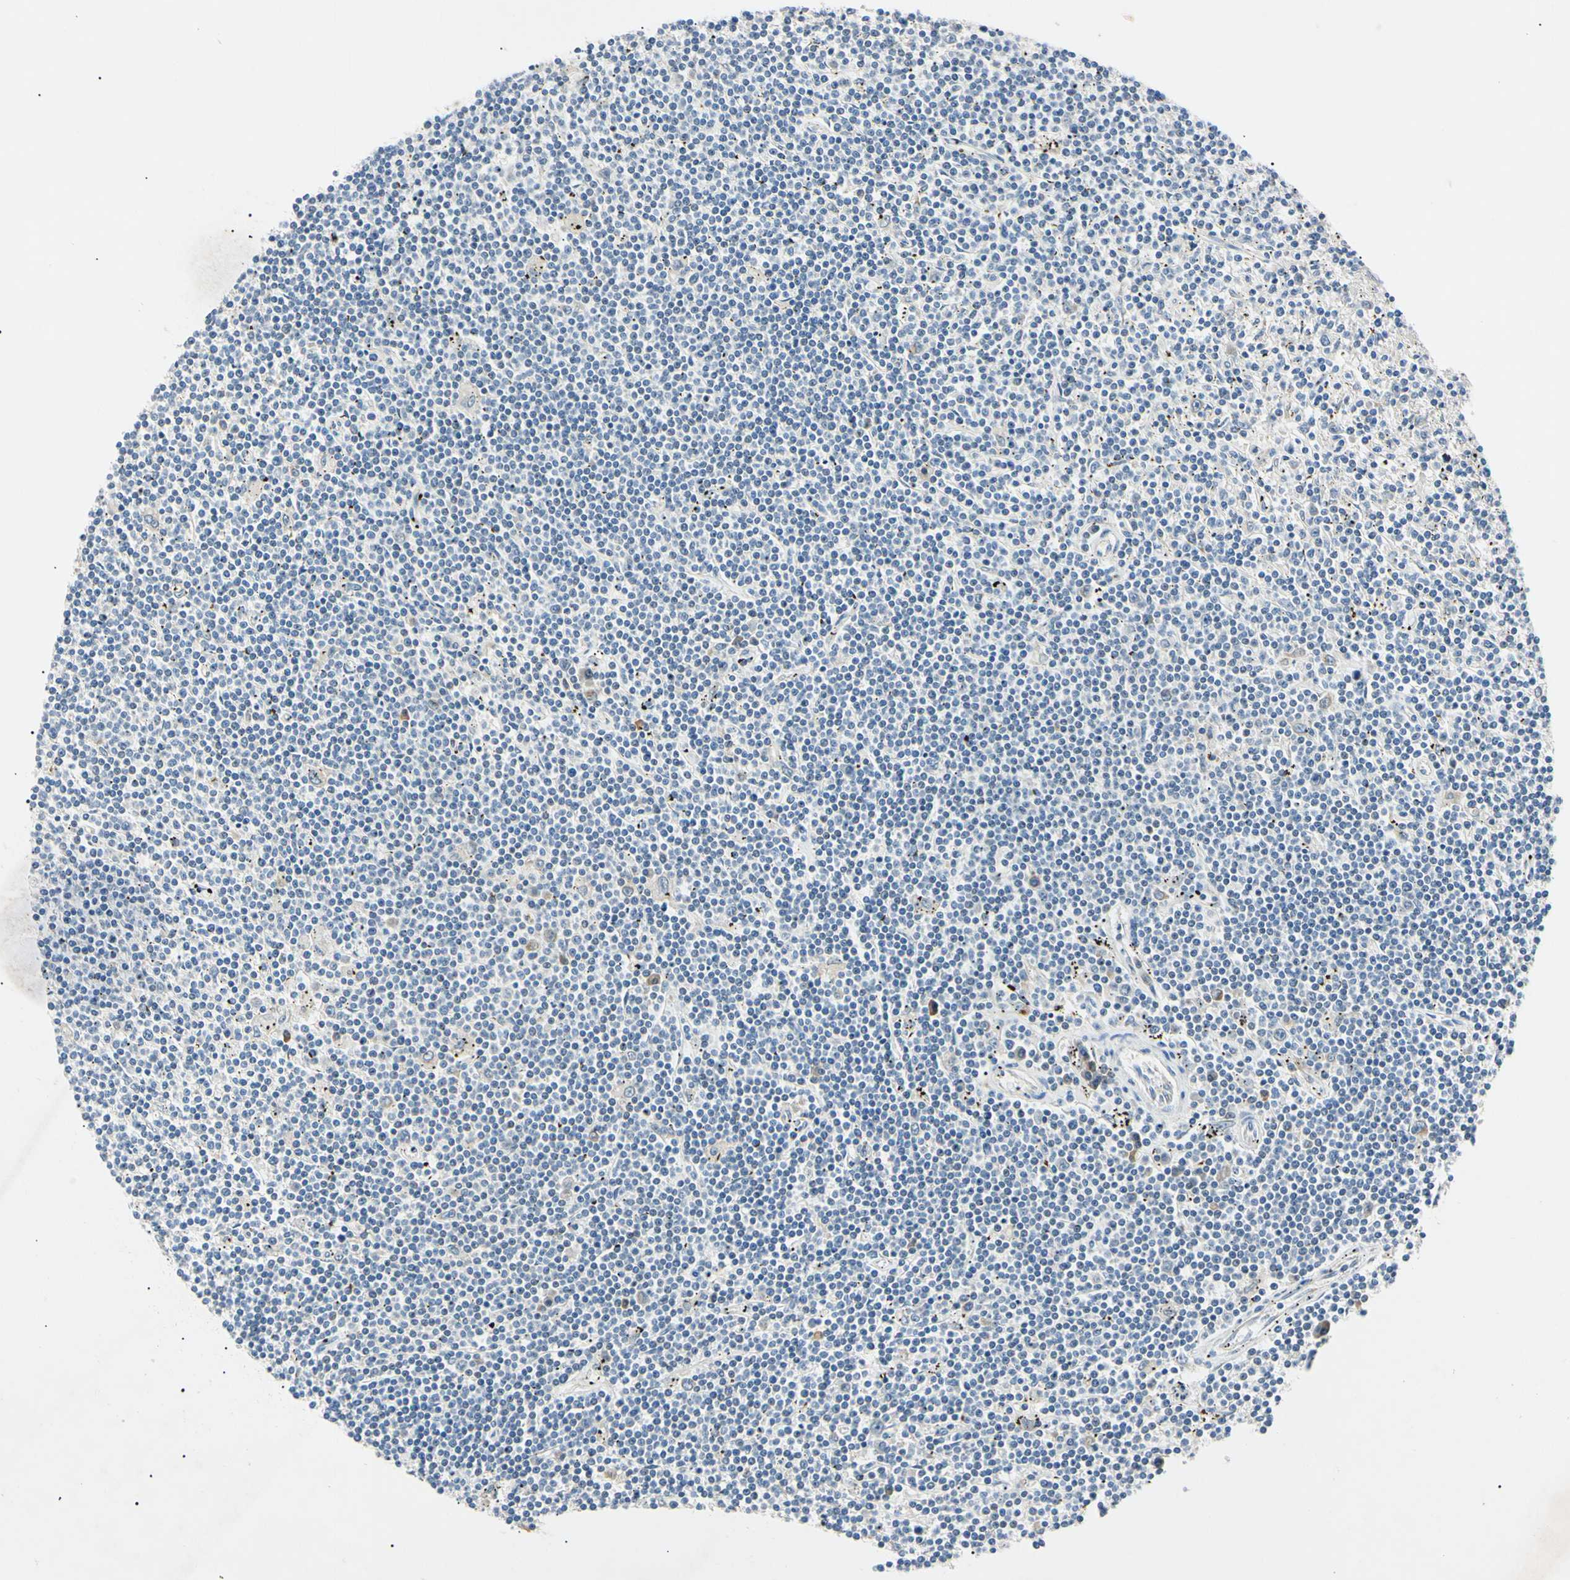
{"staining": {"intensity": "negative", "quantity": "none", "location": "none"}, "tissue": "lymphoma", "cell_type": "Tumor cells", "image_type": "cancer", "snomed": [{"axis": "morphology", "description": "Malignant lymphoma, non-Hodgkin's type, Low grade"}, {"axis": "topography", "description": "Spleen"}], "caption": "Immunohistochemistry histopathology image of neoplastic tissue: malignant lymphoma, non-Hodgkin's type (low-grade) stained with DAB reveals no significant protein staining in tumor cells.", "gene": "DNAJB12", "patient": {"sex": "male", "age": 76}}